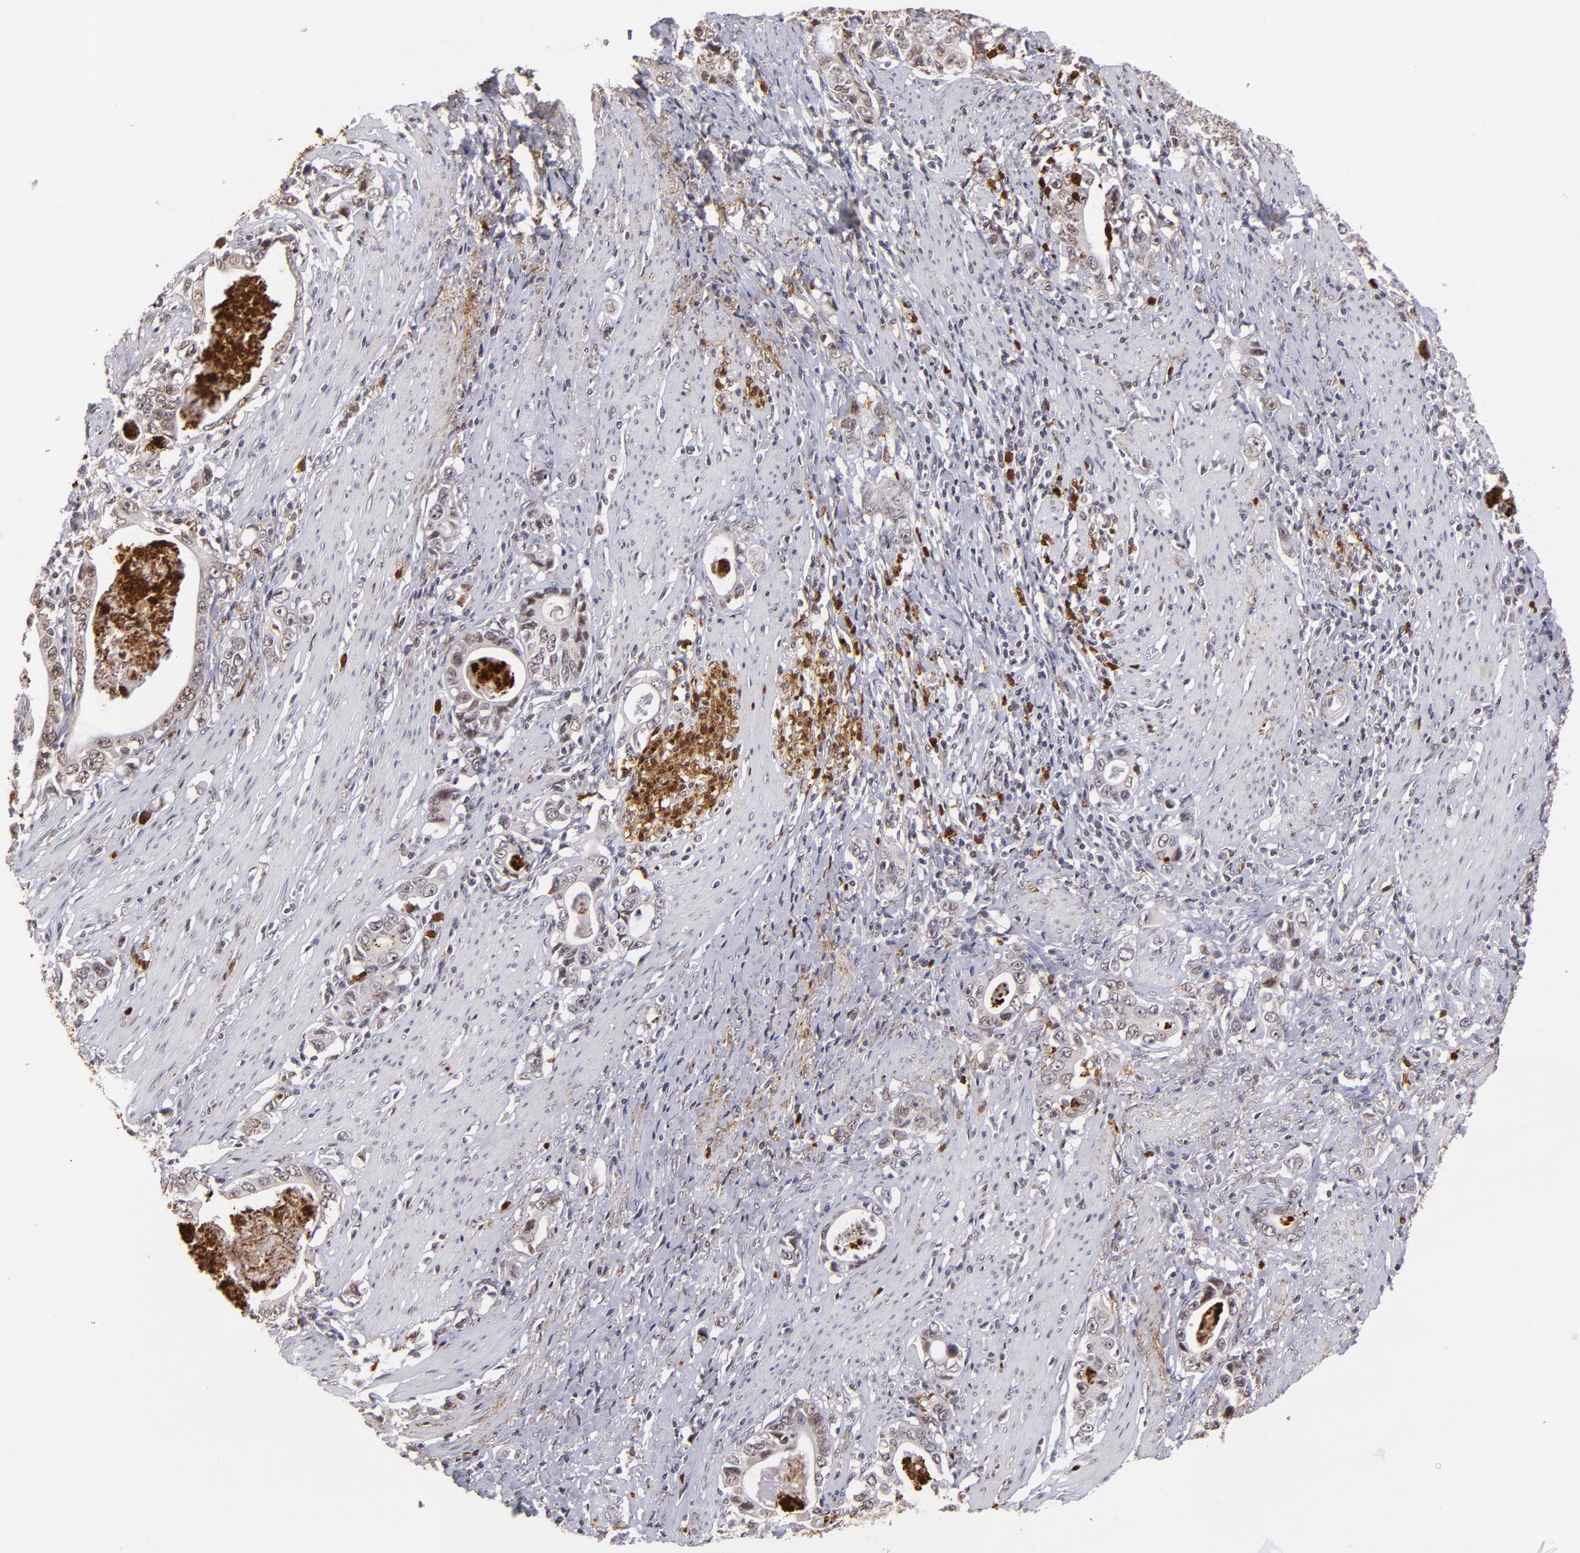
{"staining": {"intensity": "weak", "quantity": "<25%", "location": "nuclear"}, "tissue": "stomach cancer", "cell_type": "Tumor cells", "image_type": "cancer", "snomed": [{"axis": "morphology", "description": "Adenocarcinoma, NOS"}, {"axis": "topography", "description": "Stomach, lower"}], "caption": "Tumor cells show no significant staining in adenocarcinoma (stomach).", "gene": "RXRG", "patient": {"sex": "female", "age": 72}}